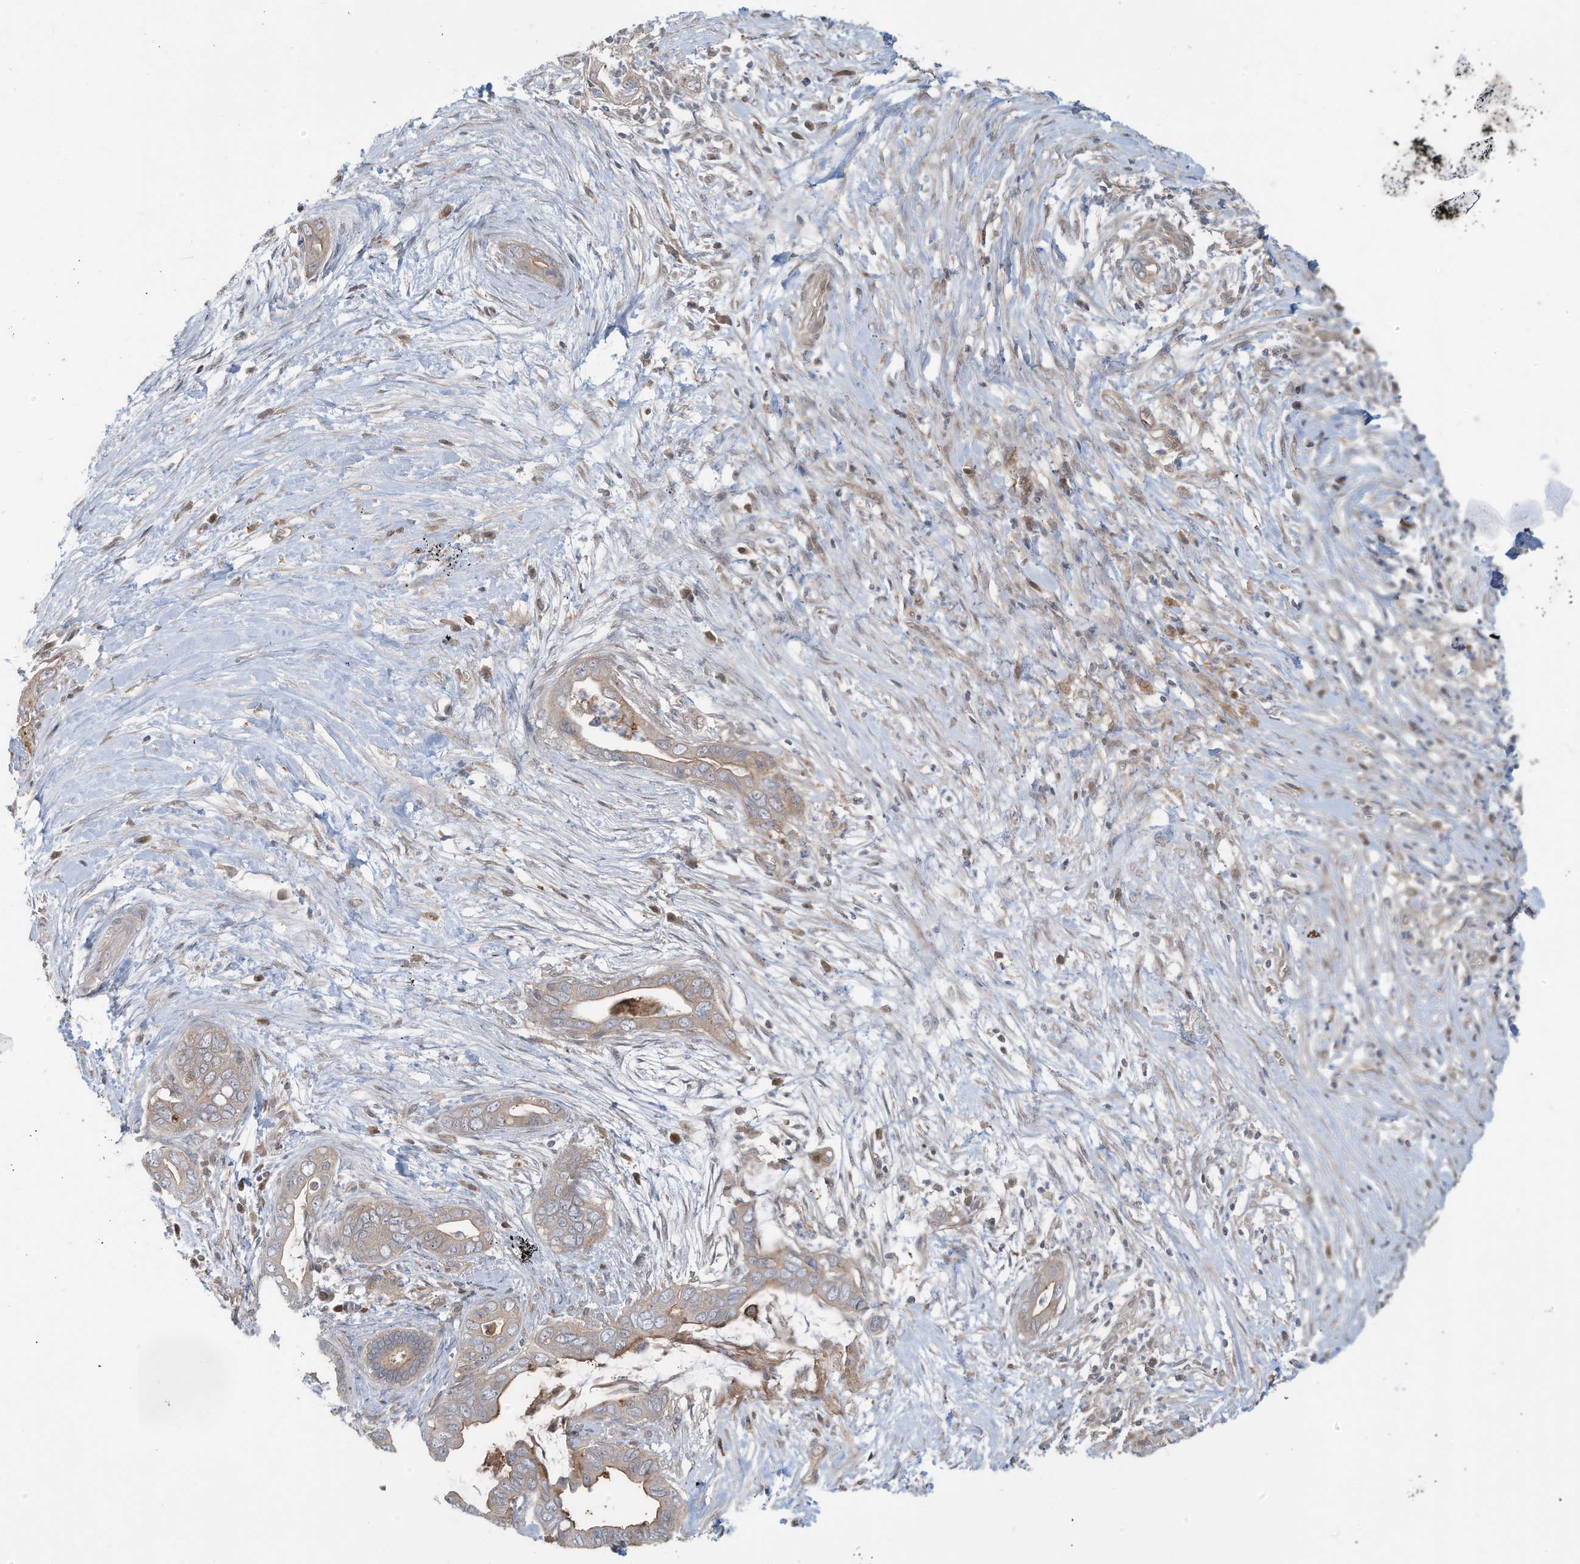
{"staining": {"intensity": "weak", "quantity": "25%-75%", "location": "cytoplasmic/membranous"}, "tissue": "pancreatic cancer", "cell_type": "Tumor cells", "image_type": "cancer", "snomed": [{"axis": "morphology", "description": "Adenocarcinoma, NOS"}, {"axis": "topography", "description": "Pancreas"}], "caption": "Immunohistochemistry (IHC) micrograph of neoplastic tissue: adenocarcinoma (pancreatic) stained using immunohistochemistry shows low levels of weak protein expression localized specifically in the cytoplasmic/membranous of tumor cells, appearing as a cytoplasmic/membranous brown color.", "gene": "ERI2", "patient": {"sex": "male", "age": 75}}